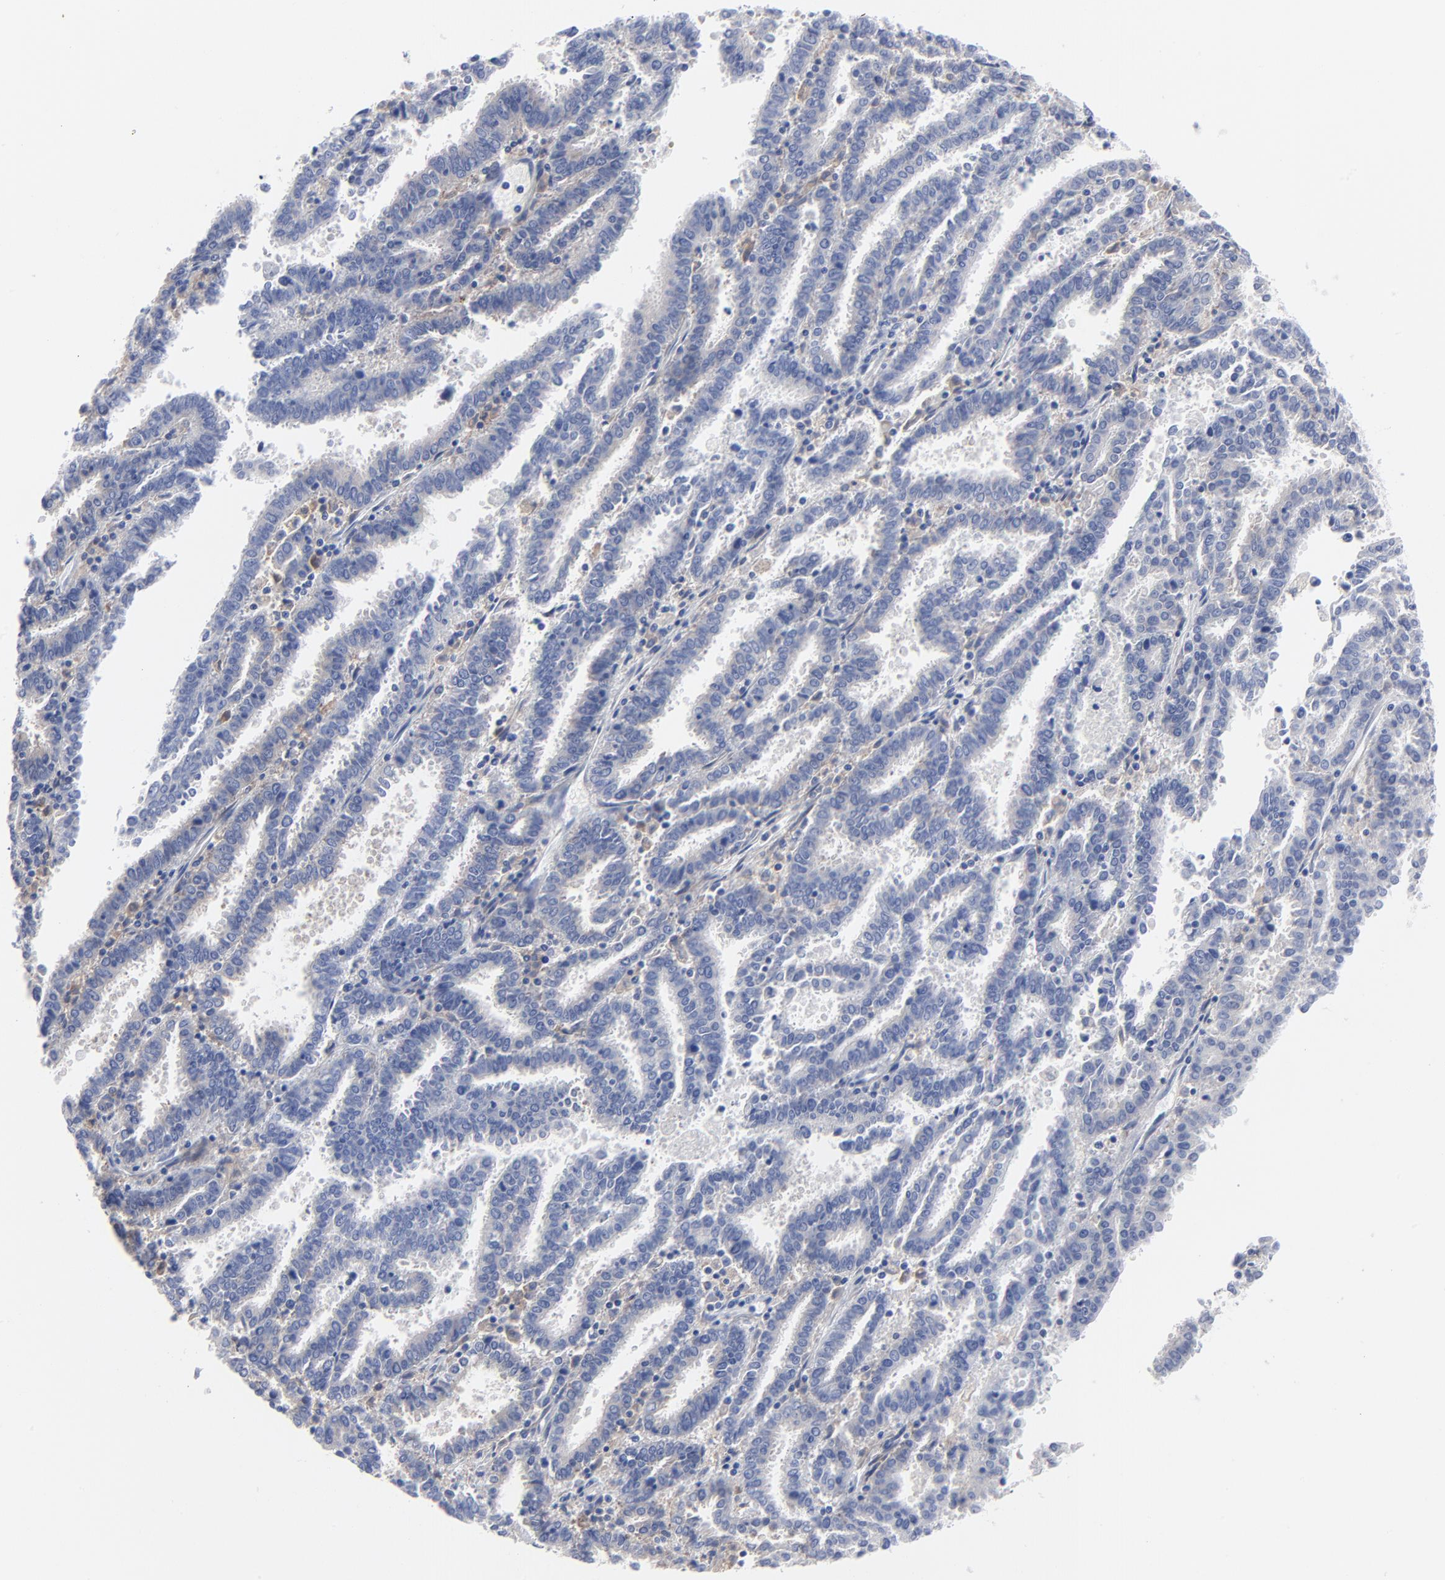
{"staining": {"intensity": "weak", "quantity": "25%-75%", "location": "cytoplasmic/membranous"}, "tissue": "endometrial cancer", "cell_type": "Tumor cells", "image_type": "cancer", "snomed": [{"axis": "morphology", "description": "Adenocarcinoma, NOS"}, {"axis": "topography", "description": "Uterus"}], "caption": "Immunohistochemistry (IHC) micrograph of neoplastic tissue: endometrial cancer stained using immunohistochemistry displays low levels of weak protein expression localized specifically in the cytoplasmic/membranous of tumor cells, appearing as a cytoplasmic/membranous brown color.", "gene": "STAT2", "patient": {"sex": "female", "age": 83}}